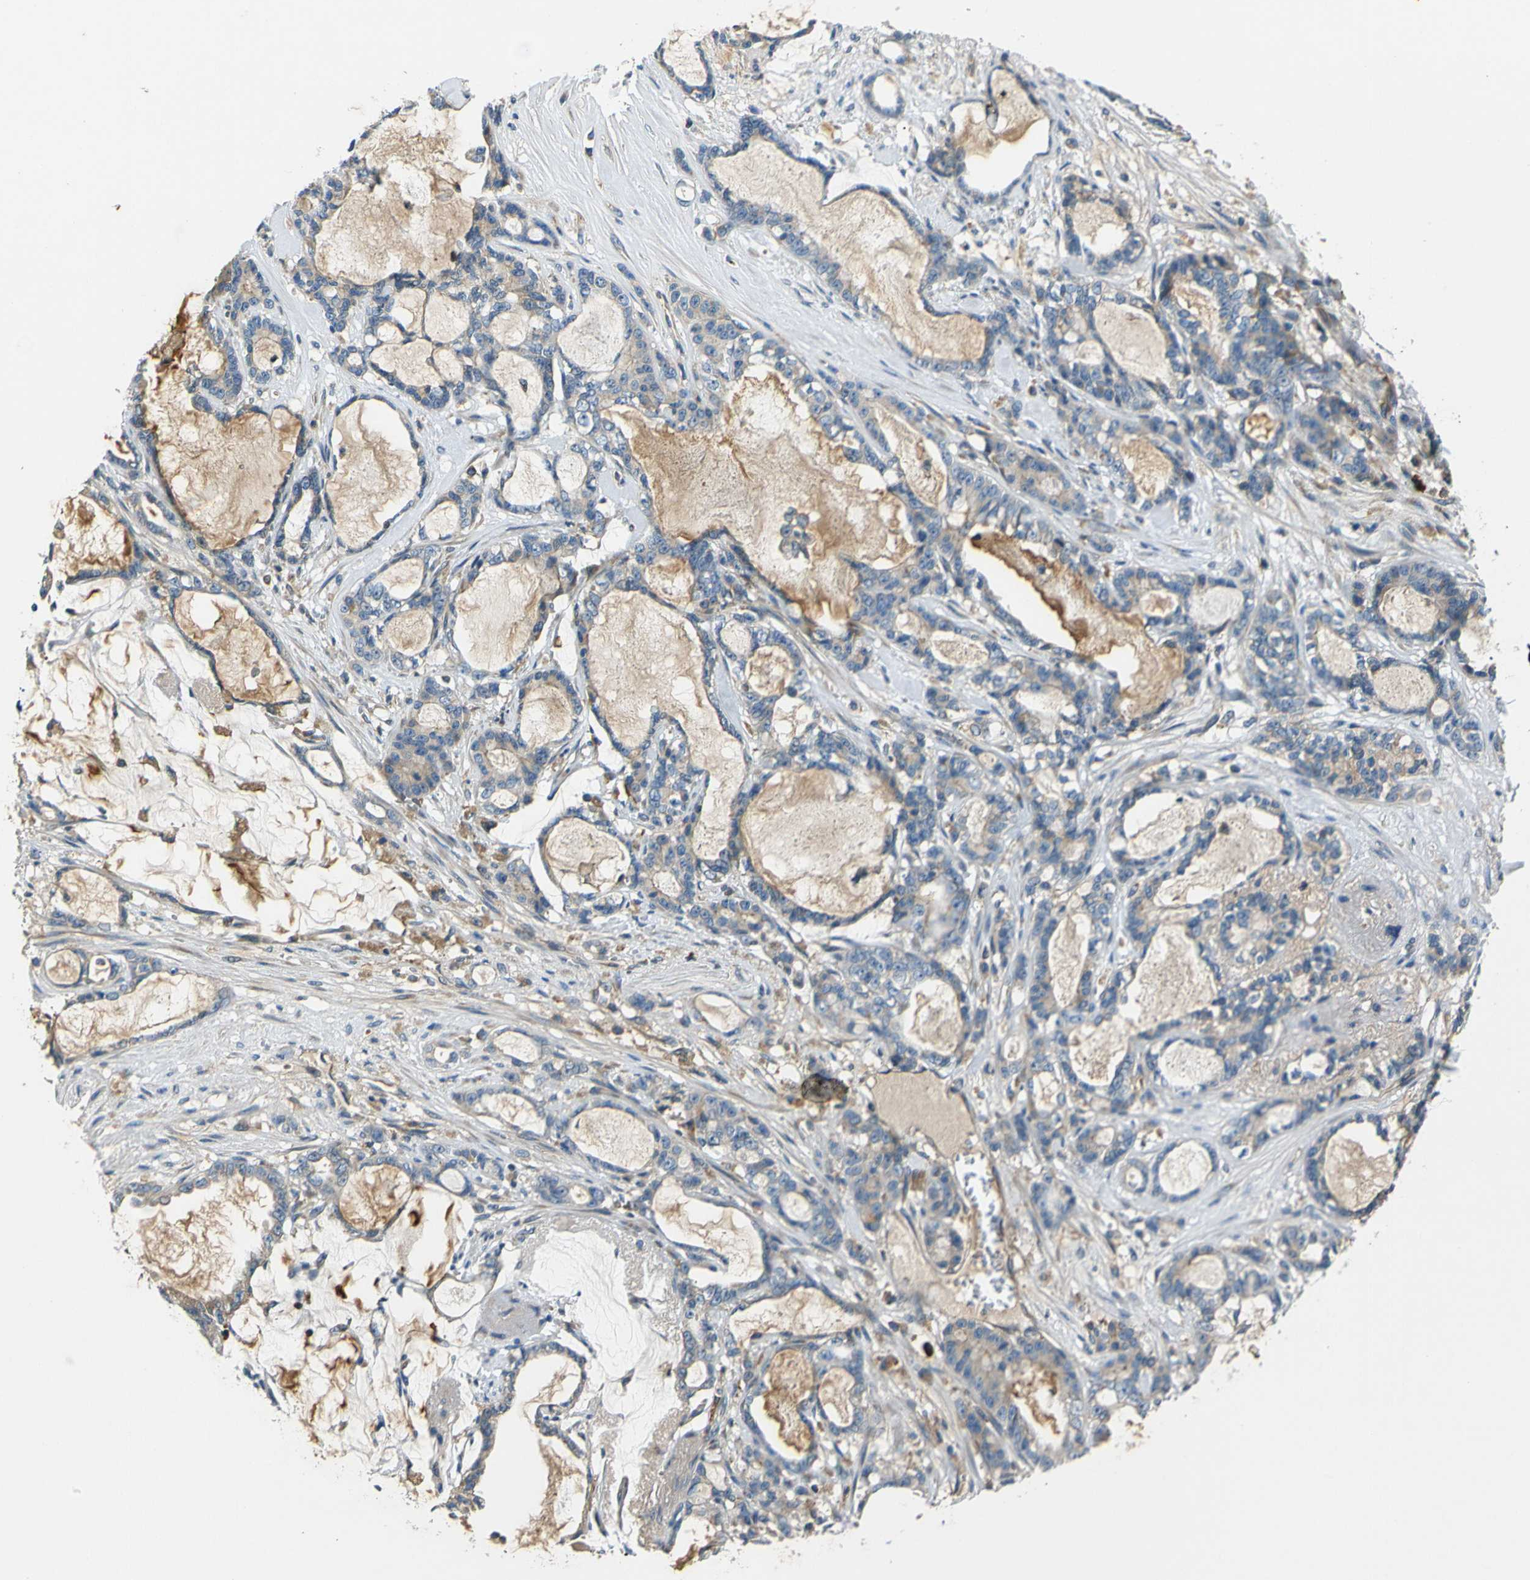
{"staining": {"intensity": "weak", "quantity": "25%-75%", "location": "cytoplasmic/membranous"}, "tissue": "pancreatic cancer", "cell_type": "Tumor cells", "image_type": "cancer", "snomed": [{"axis": "morphology", "description": "Adenocarcinoma, NOS"}, {"axis": "topography", "description": "Pancreas"}], "caption": "Protein expression analysis of adenocarcinoma (pancreatic) displays weak cytoplasmic/membranous positivity in approximately 25%-75% of tumor cells.", "gene": "RAB1B", "patient": {"sex": "female", "age": 73}}